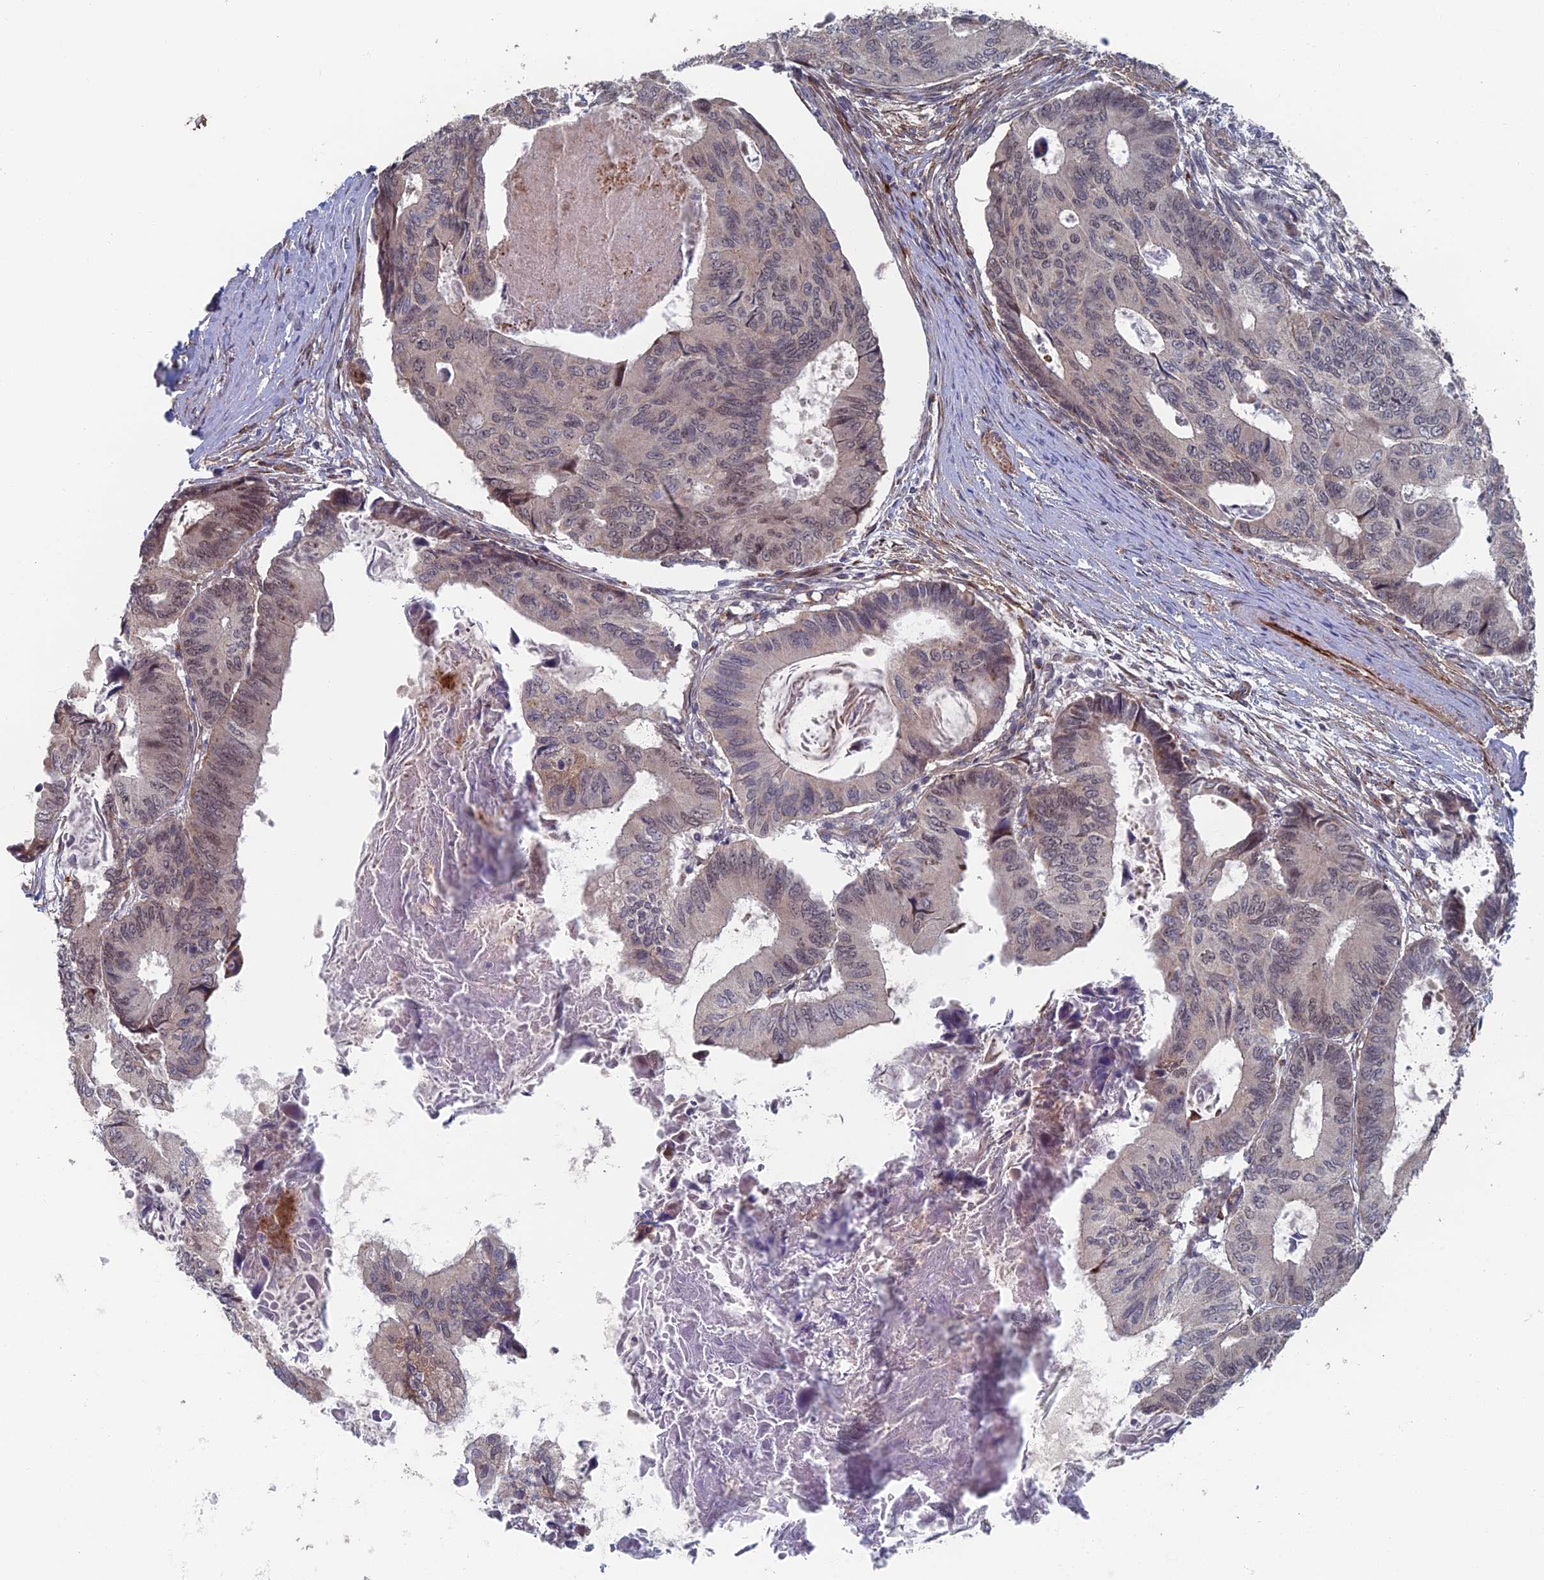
{"staining": {"intensity": "weak", "quantity": "<25%", "location": "cytoplasmic/membranous,nuclear"}, "tissue": "colorectal cancer", "cell_type": "Tumor cells", "image_type": "cancer", "snomed": [{"axis": "morphology", "description": "Adenocarcinoma, NOS"}, {"axis": "topography", "description": "Colon"}], "caption": "Immunohistochemical staining of human colorectal adenocarcinoma displays no significant staining in tumor cells.", "gene": "GTF2IRD1", "patient": {"sex": "male", "age": 85}}